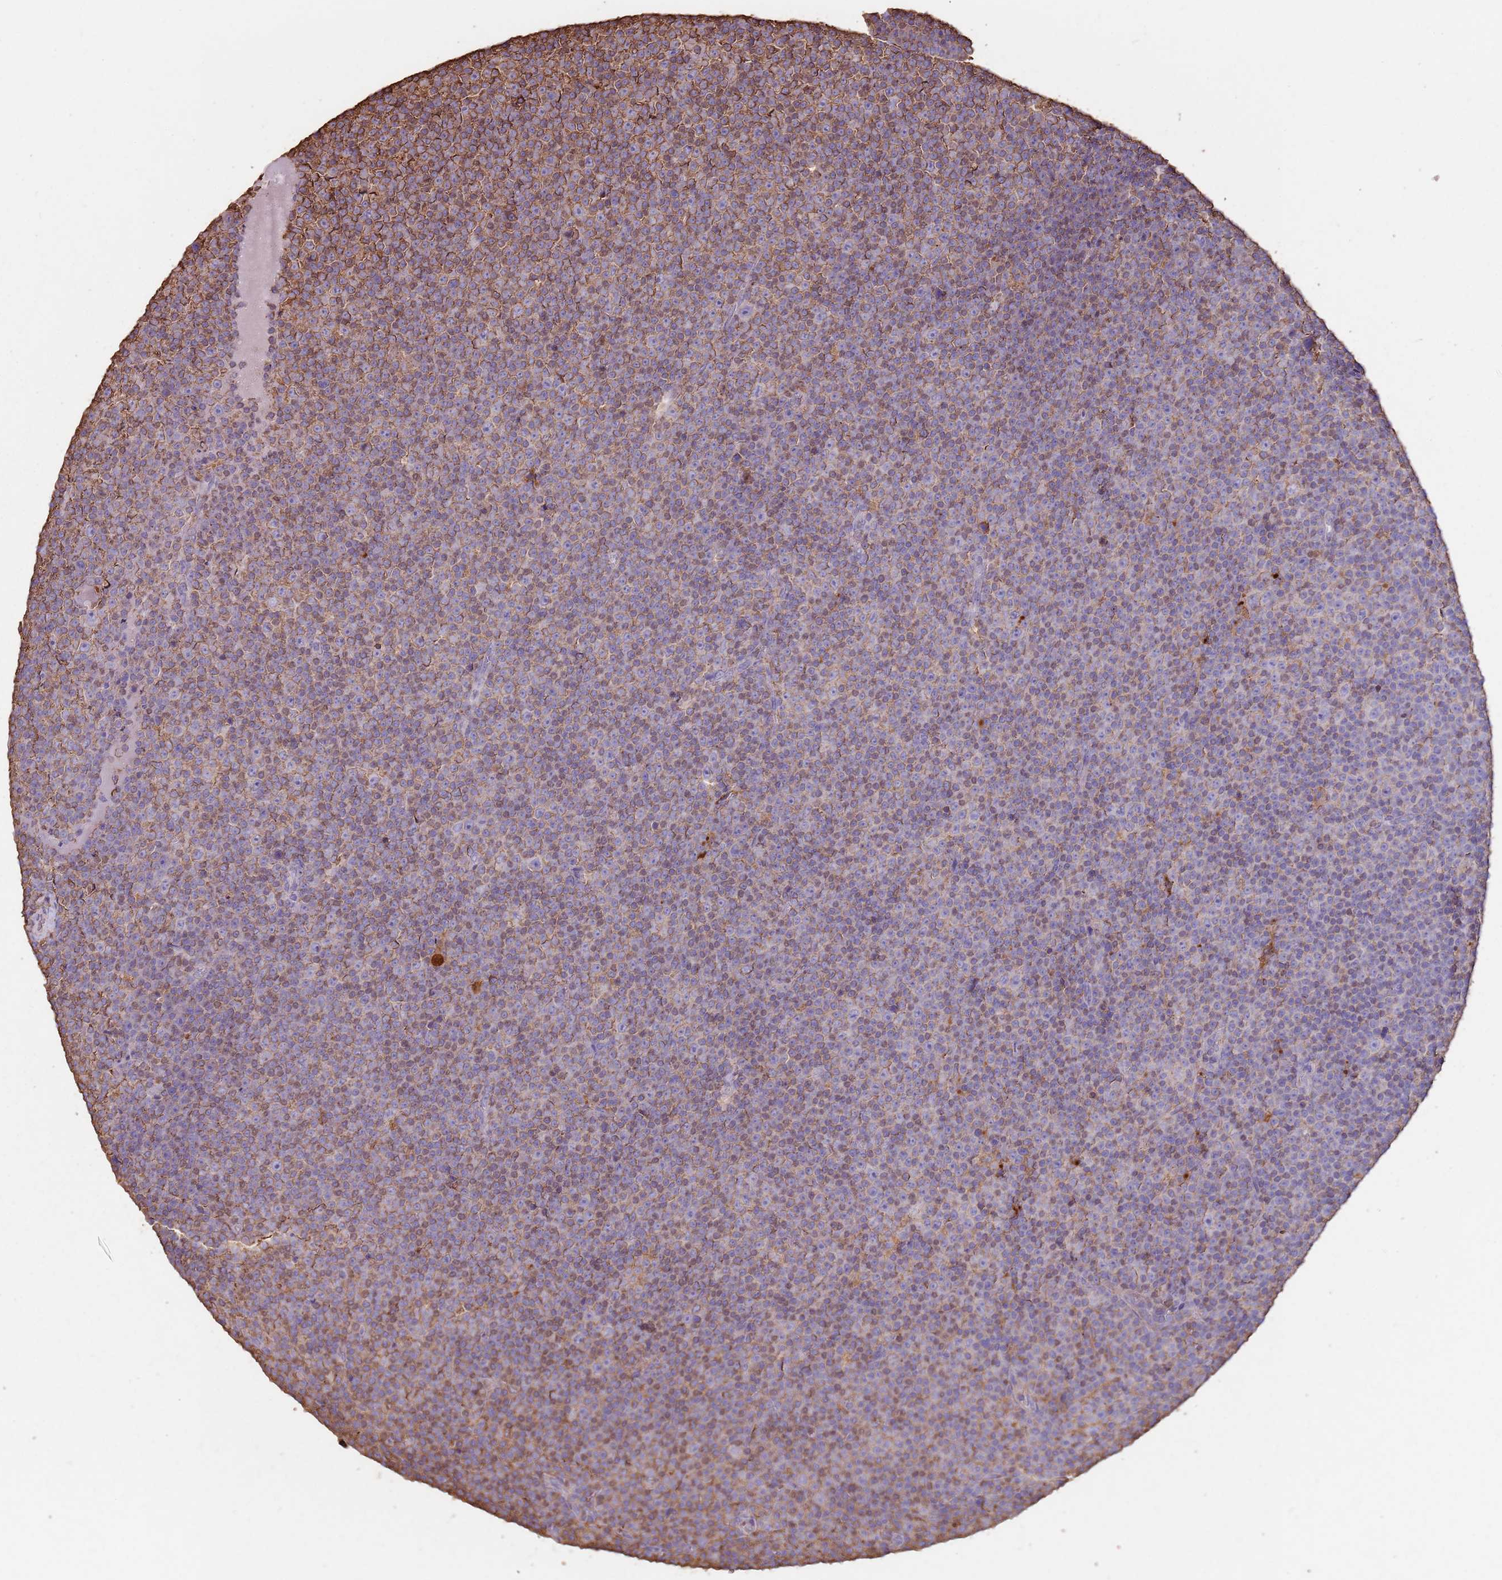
{"staining": {"intensity": "moderate", "quantity": "<25%", "location": "cytoplasmic/membranous"}, "tissue": "lymphoma", "cell_type": "Tumor cells", "image_type": "cancer", "snomed": [{"axis": "morphology", "description": "Malignant lymphoma, non-Hodgkin's type, Low grade"}, {"axis": "topography", "description": "Lymph node"}], "caption": "Brown immunohistochemical staining in human lymphoma demonstrates moderate cytoplasmic/membranous positivity in about <25% of tumor cells.", "gene": "ARL10", "patient": {"sex": "female", "age": 67}}